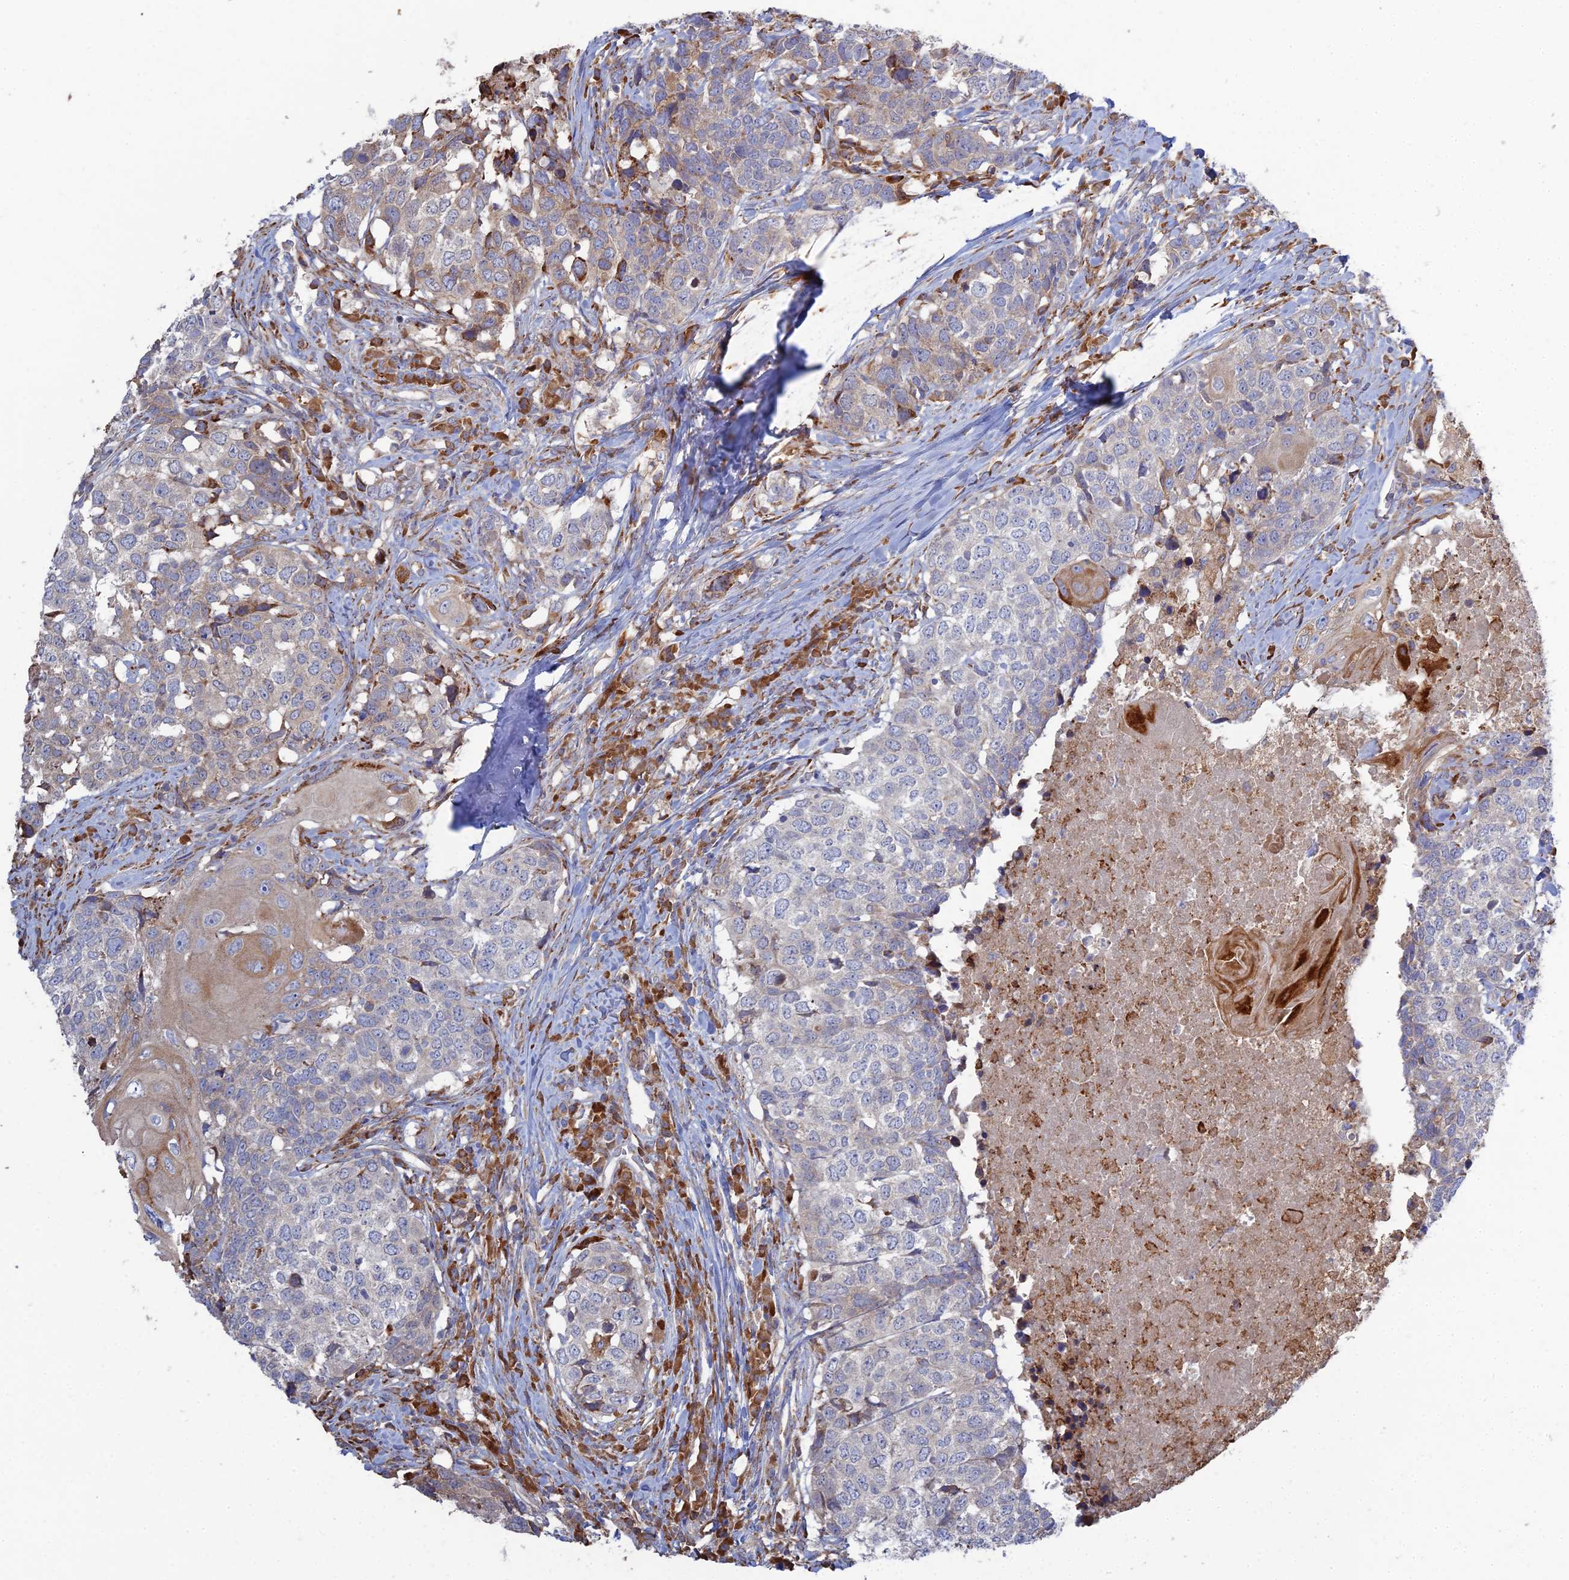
{"staining": {"intensity": "moderate", "quantity": "<25%", "location": "cytoplasmic/membranous"}, "tissue": "head and neck cancer", "cell_type": "Tumor cells", "image_type": "cancer", "snomed": [{"axis": "morphology", "description": "Squamous cell carcinoma, NOS"}, {"axis": "topography", "description": "Head-Neck"}], "caption": "Head and neck cancer (squamous cell carcinoma) stained with a protein marker reveals moderate staining in tumor cells.", "gene": "TRAPPC6A", "patient": {"sex": "male", "age": 66}}